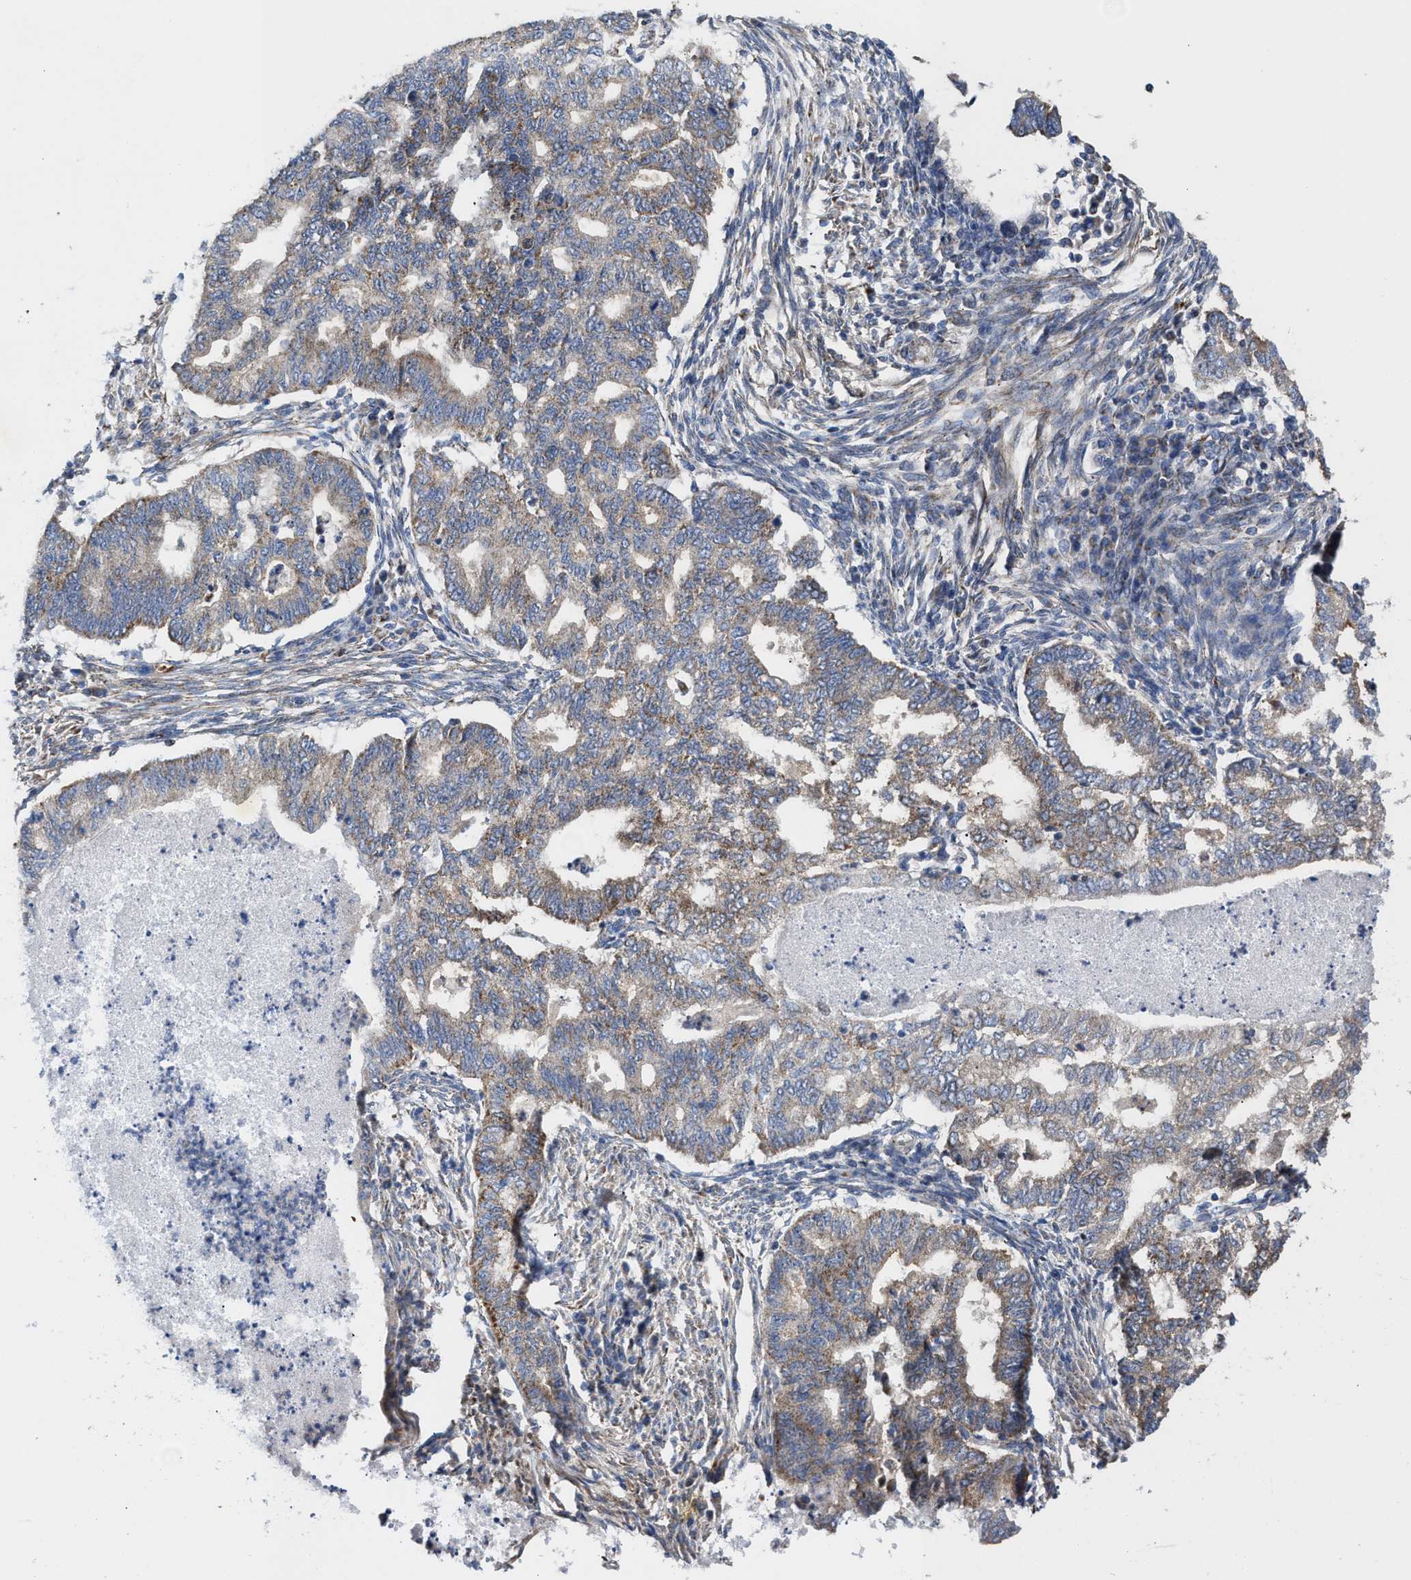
{"staining": {"intensity": "moderate", "quantity": "25%-75%", "location": "cytoplasmic/membranous"}, "tissue": "endometrial cancer", "cell_type": "Tumor cells", "image_type": "cancer", "snomed": [{"axis": "morphology", "description": "Polyp, NOS"}, {"axis": "morphology", "description": "Adenocarcinoma, NOS"}, {"axis": "morphology", "description": "Adenoma, NOS"}, {"axis": "topography", "description": "Endometrium"}], "caption": "Approximately 25%-75% of tumor cells in human endometrial cancer reveal moderate cytoplasmic/membranous protein expression as visualized by brown immunohistochemical staining.", "gene": "MECR", "patient": {"sex": "female", "age": 79}}